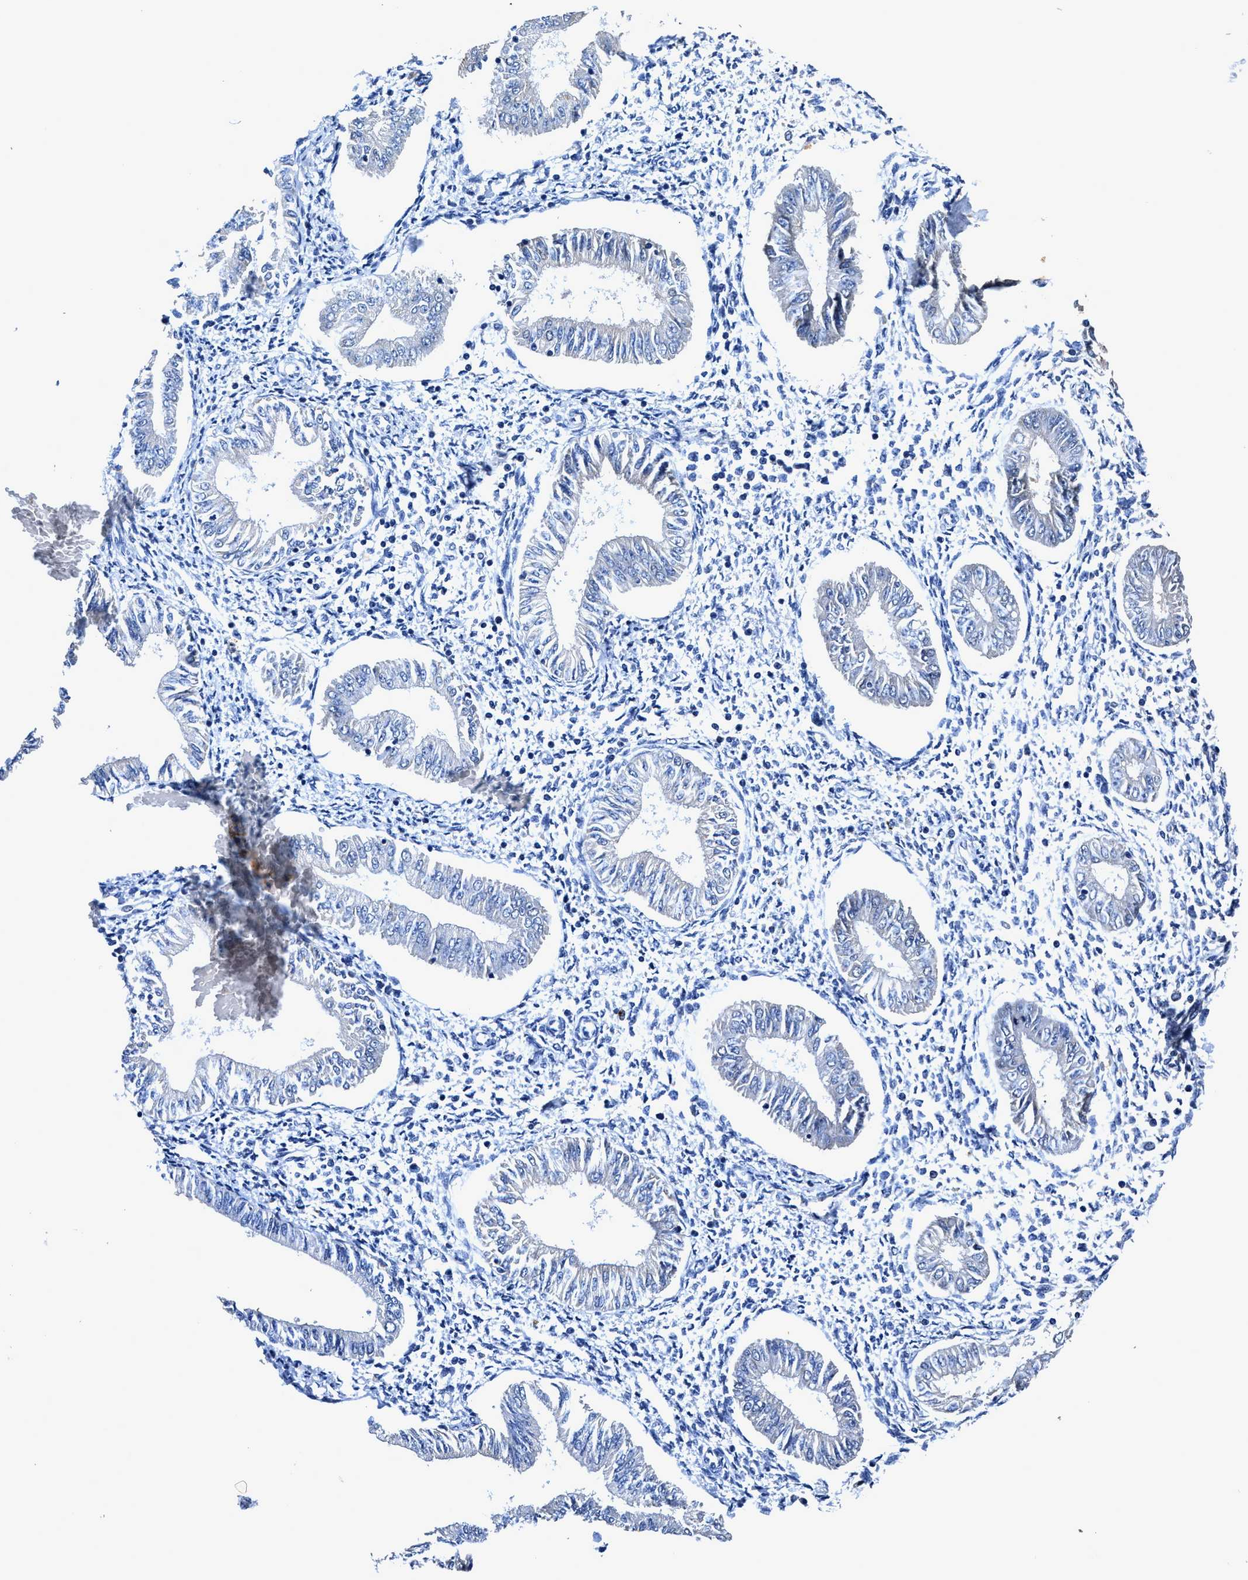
{"staining": {"intensity": "negative", "quantity": "none", "location": "none"}, "tissue": "endometrium", "cell_type": "Cells in endometrial stroma", "image_type": "normal", "snomed": [{"axis": "morphology", "description": "Normal tissue, NOS"}, {"axis": "topography", "description": "Endometrium"}], "caption": "An immunohistochemistry (IHC) image of unremarkable endometrium is shown. There is no staining in cells in endometrial stroma of endometrium.", "gene": "UBR4", "patient": {"sex": "female", "age": 50}}